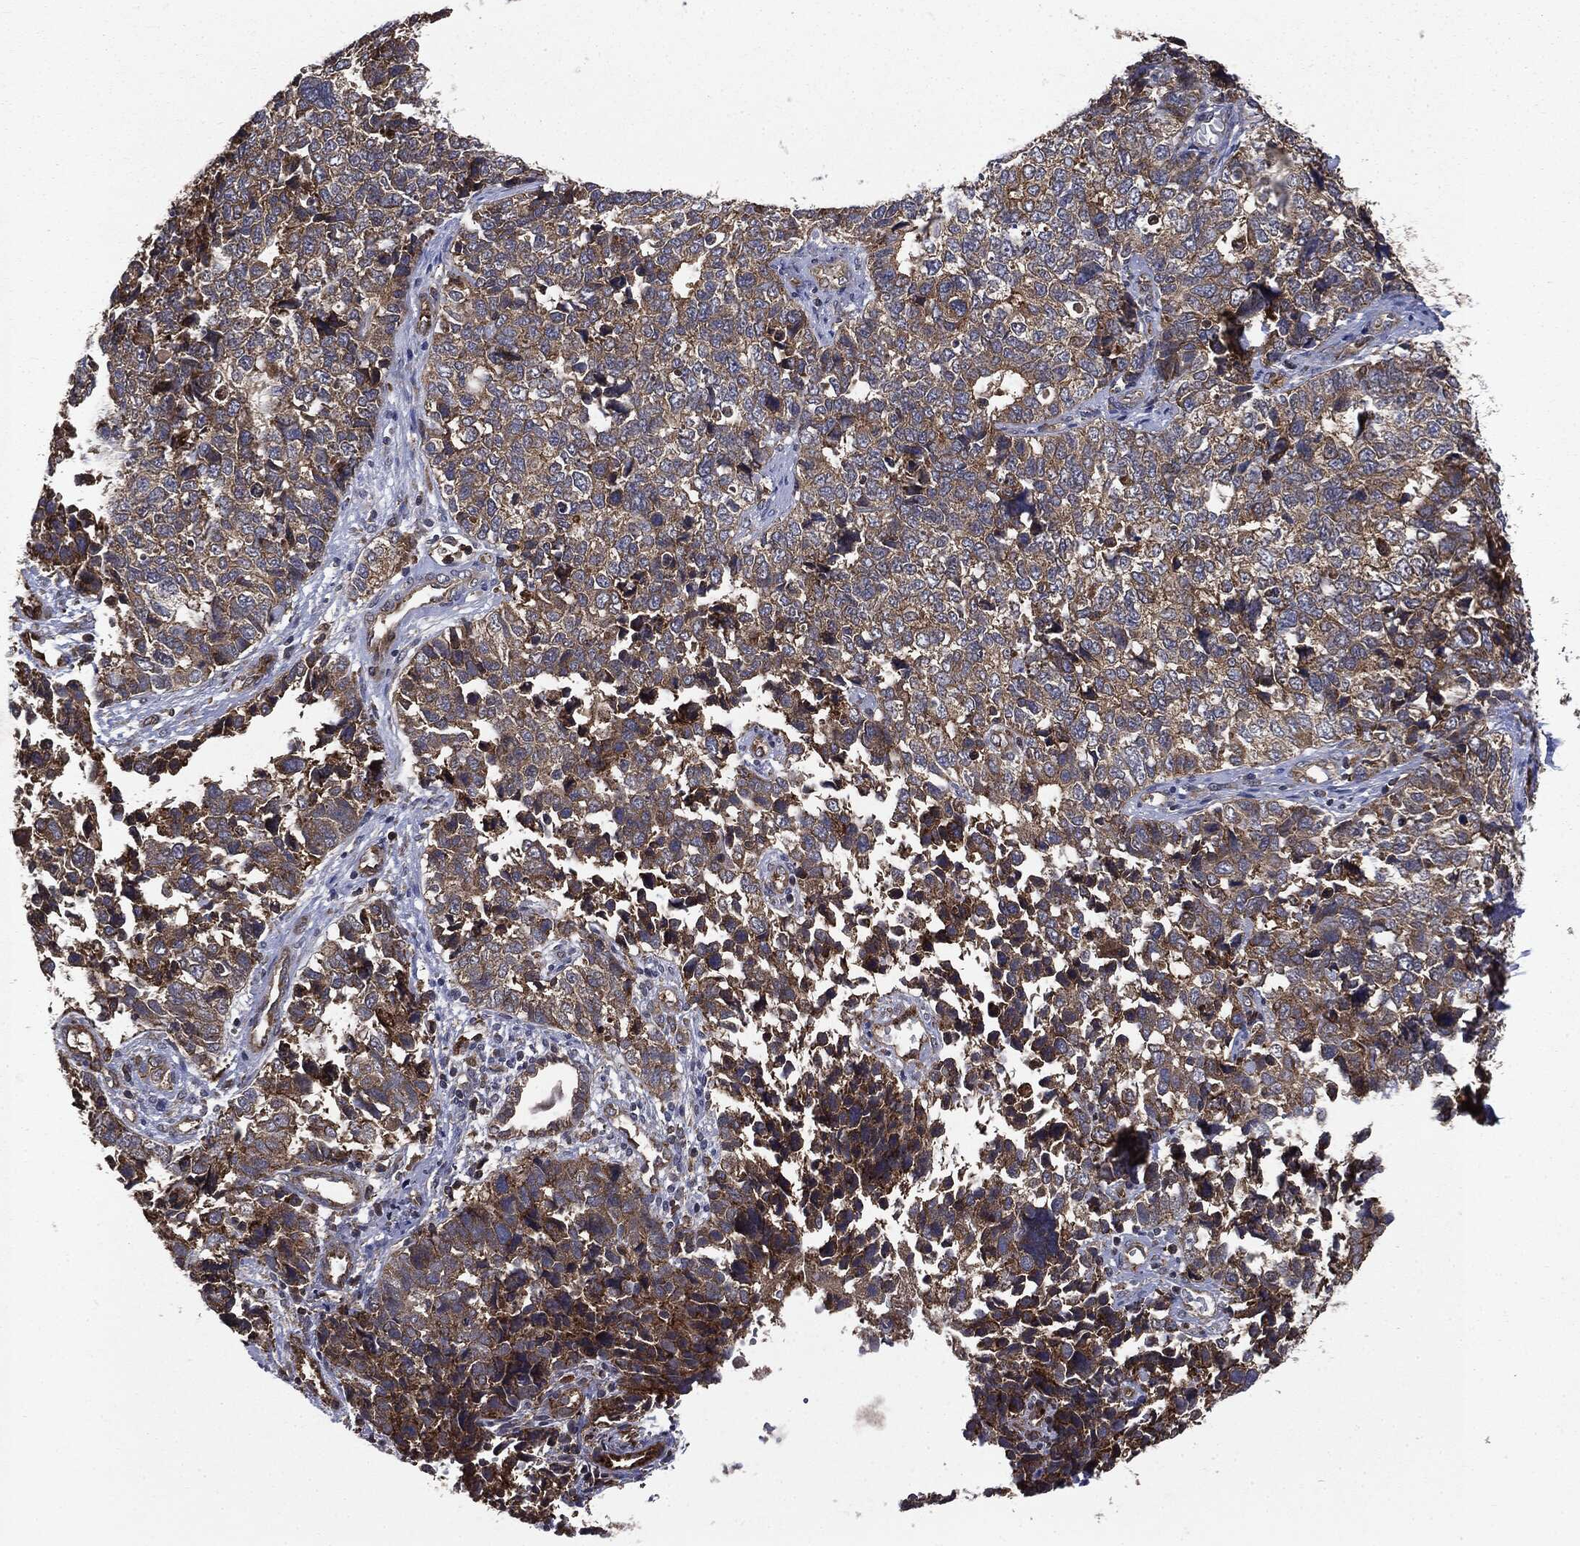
{"staining": {"intensity": "moderate", "quantity": ">75%", "location": "cytoplasmic/membranous"}, "tissue": "cervical cancer", "cell_type": "Tumor cells", "image_type": "cancer", "snomed": [{"axis": "morphology", "description": "Squamous cell carcinoma, NOS"}, {"axis": "topography", "description": "Cervix"}], "caption": "About >75% of tumor cells in human cervical cancer show moderate cytoplasmic/membranous protein positivity as visualized by brown immunohistochemical staining.", "gene": "PLOD3", "patient": {"sex": "female", "age": 63}}